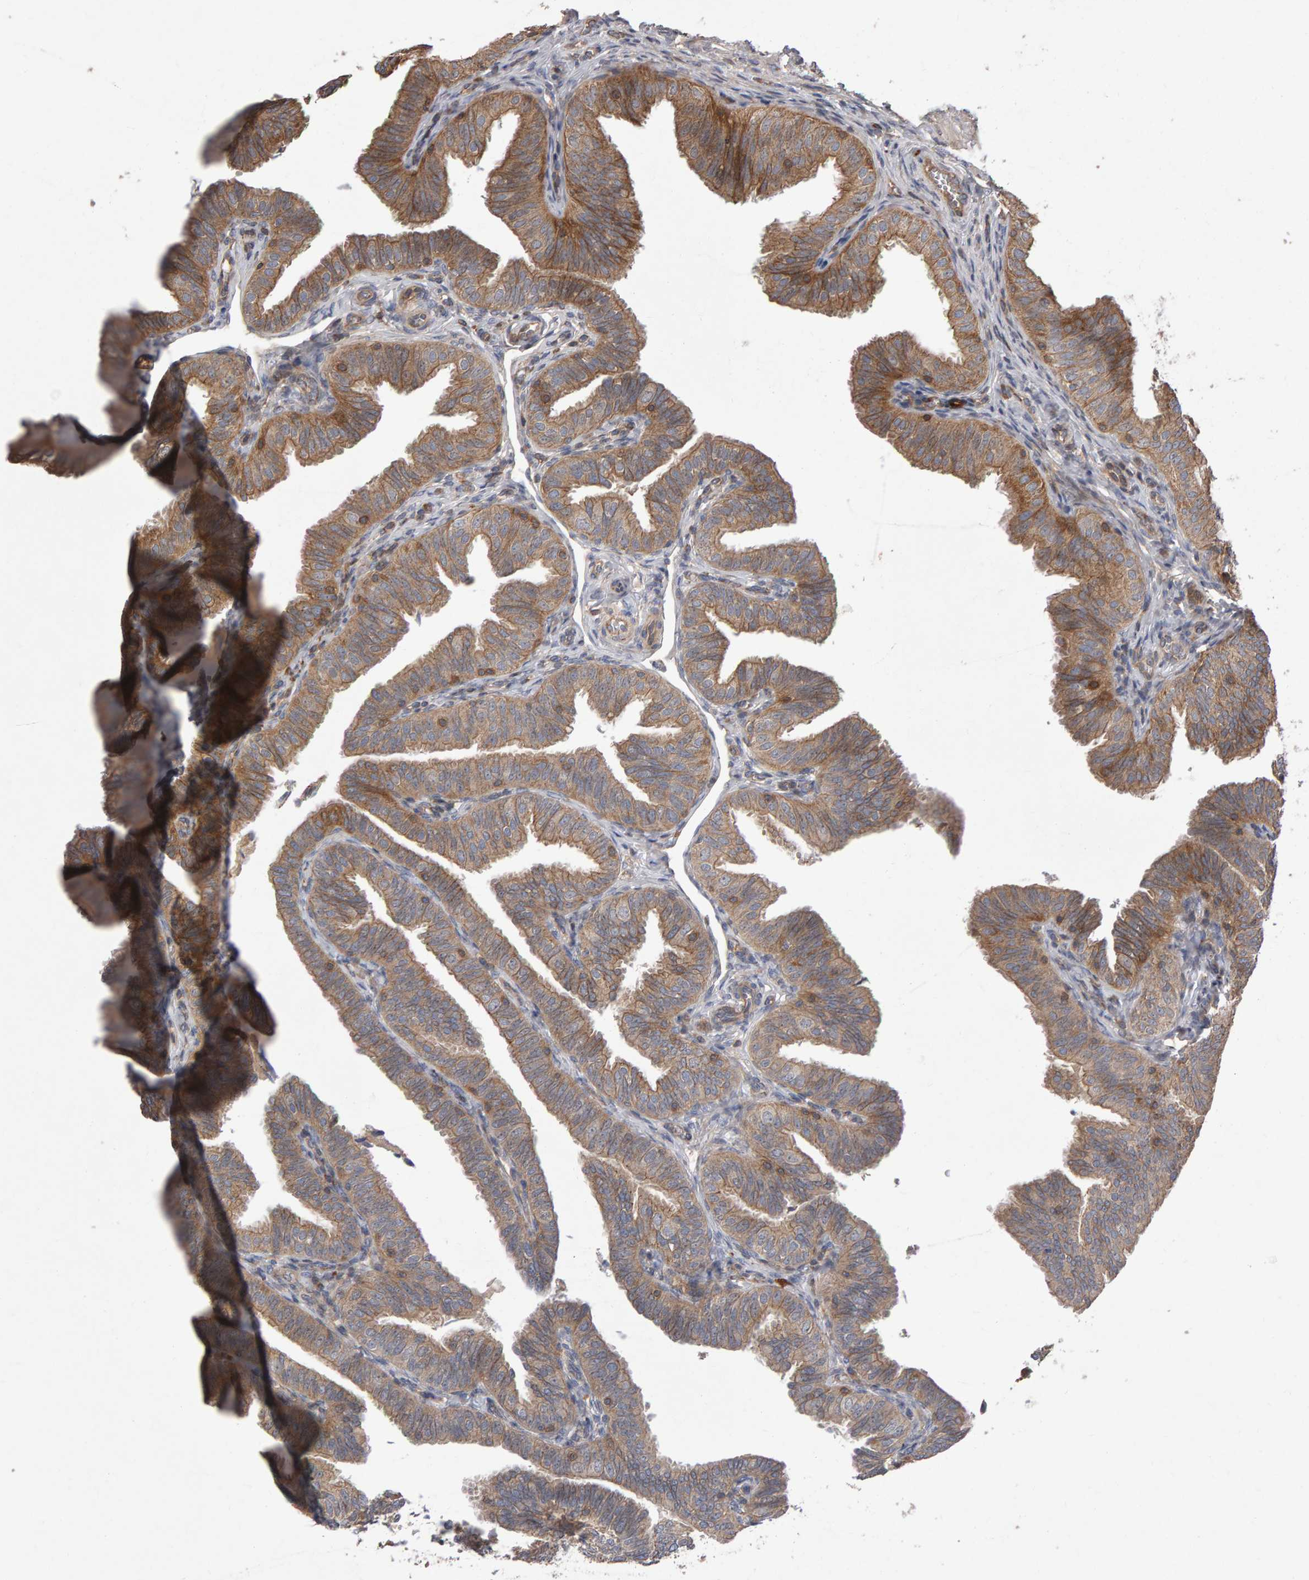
{"staining": {"intensity": "moderate", "quantity": ">75%", "location": "cytoplasmic/membranous"}, "tissue": "fallopian tube", "cell_type": "Glandular cells", "image_type": "normal", "snomed": [{"axis": "morphology", "description": "Normal tissue, NOS"}, {"axis": "topography", "description": "Fallopian tube"}], "caption": "Glandular cells reveal moderate cytoplasmic/membranous expression in approximately >75% of cells in unremarkable fallopian tube.", "gene": "PGS1", "patient": {"sex": "female", "age": 35}}